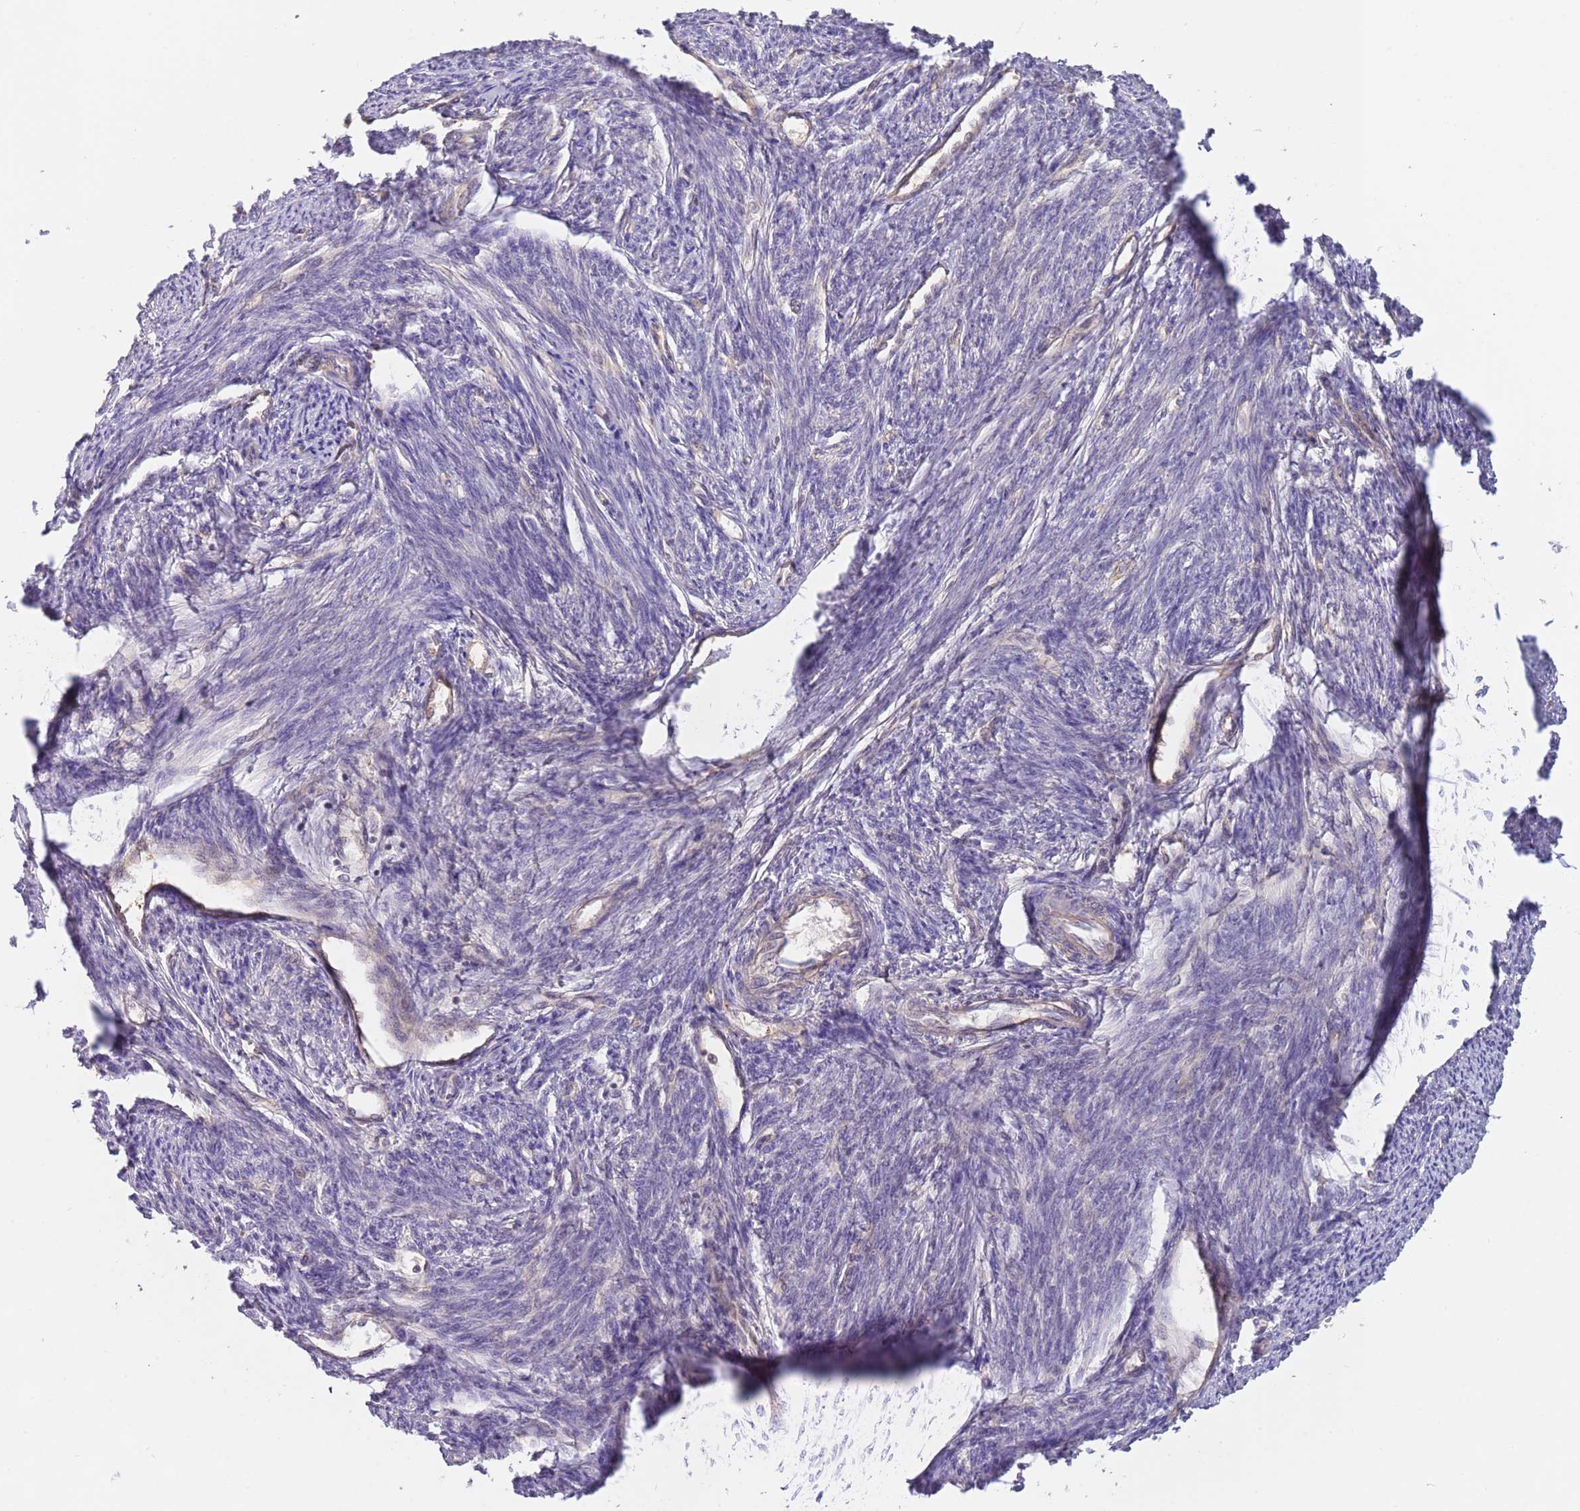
{"staining": {"intensity": "weak", "quantity": "<25%", "location": "cytoplasmic/membranous"}, "tissue": "smooth muscle", "cell_type": "Smooth muscle cells", "image_type": "normal", "snomed": [{"axis": "morphology", "description": "Normal tissue, NOS"}, {"axis": "topography", "description": "Smooth muscle"}, {"axis": "topography", "description": "Uterus"}], "caption": "IHC micrograph of benign human smooth muscle stained for a protein (brown), which shows no staining in smooth muscle cells. (DAB (3,3'-diaminobenzidine) immunohistochemistry visualized using brightfield microscopy, high magnification).", "gene": "GUK1", "patient": {"sex": "female", "age": 59}}